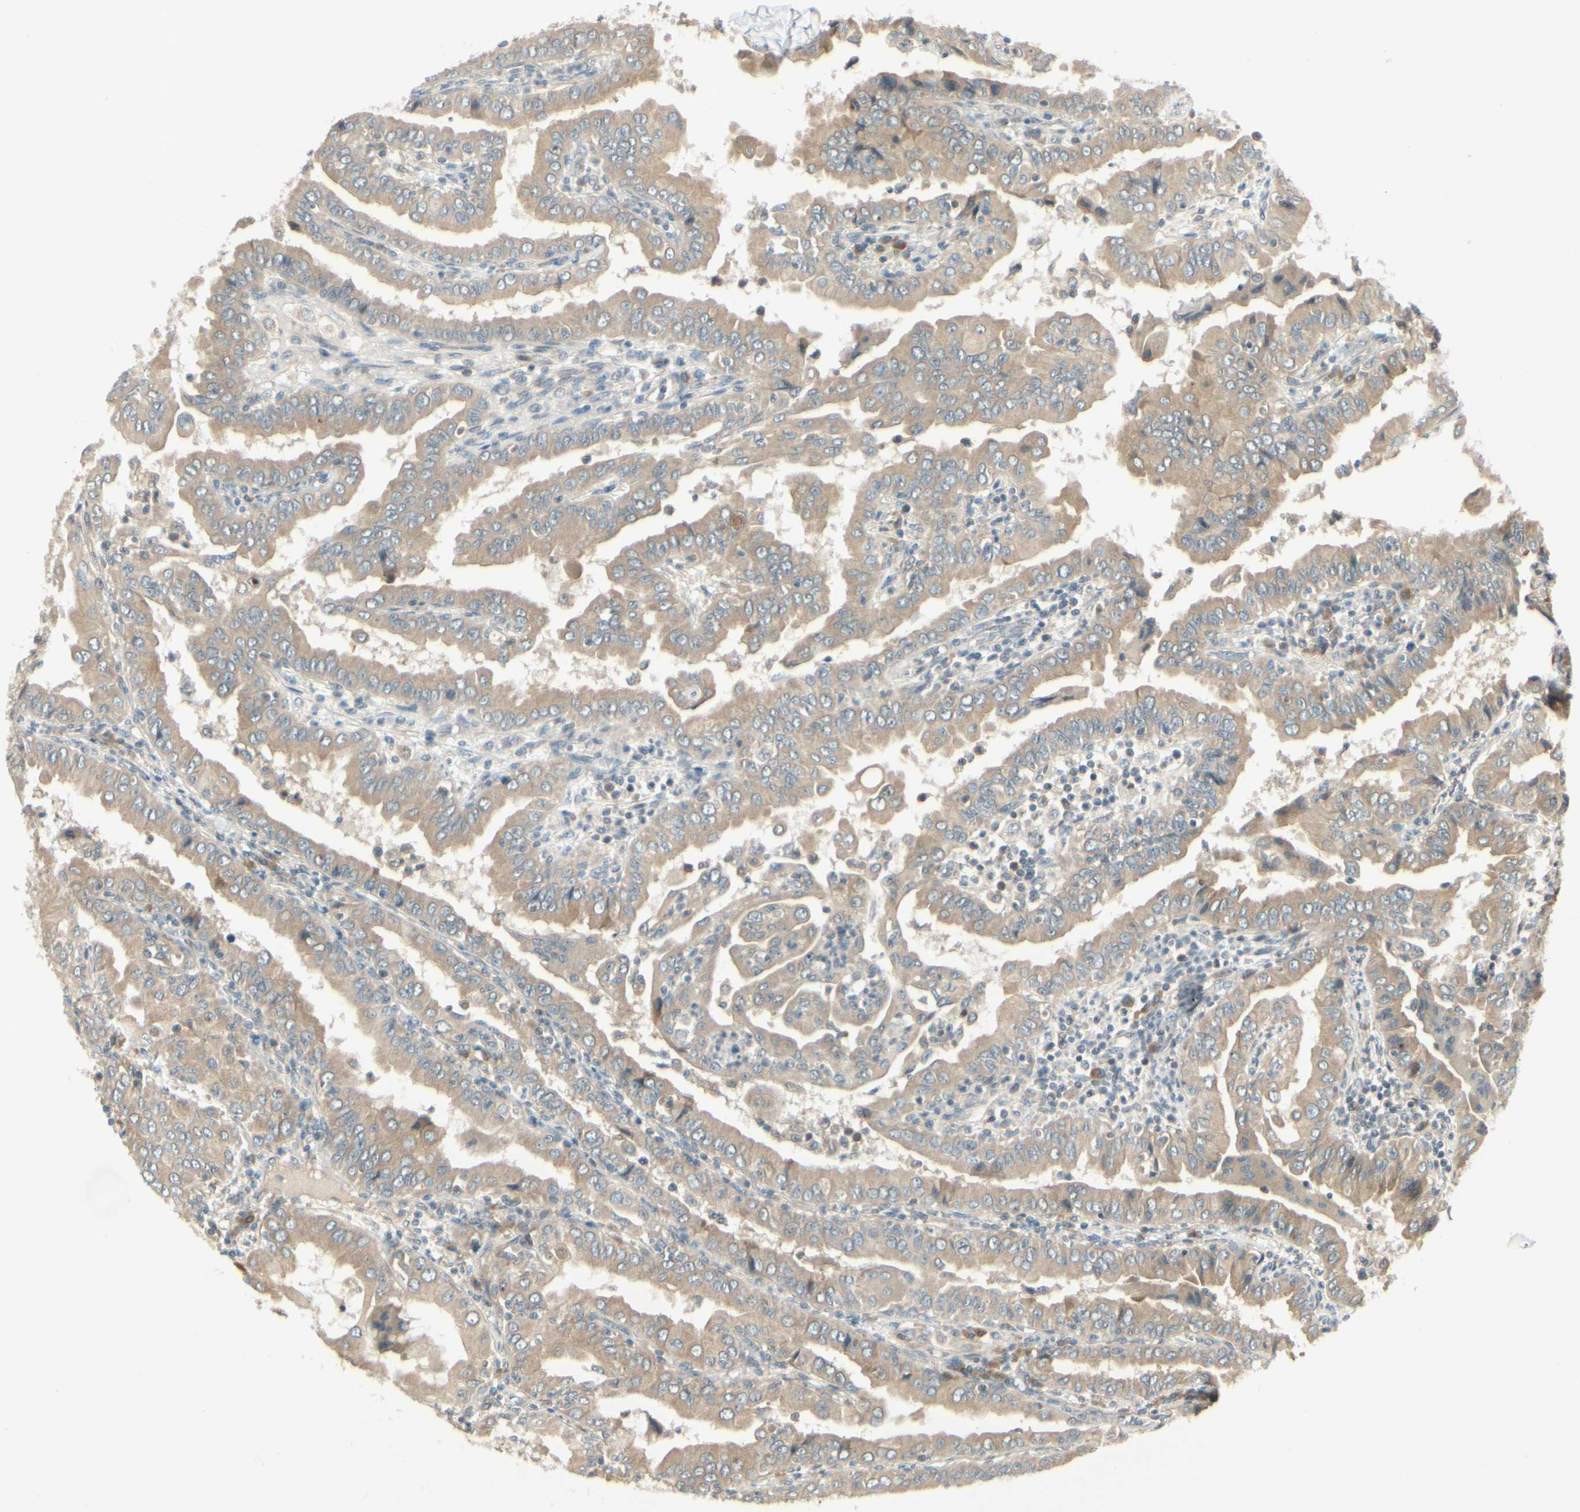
{"staining": {"intensity": "weak", "quantity": ">75%", "location": "cytoplasmic/membranous"}, "tissue": "thyroid cancer", "cell_type": "Tumor cells", "image_type": "cancer", "snomed": [{"axis": "morphology", "description": "Papillary adenocarcinoma, NOS"}, {"axis": "topography", "description": "Thyroid gland"}], "caption": "Immunohistochemical staining of human thyroid cancer exhibits low levels of weak cytoplasmic/membranous expression in about >75% of tumor cells.", "gene": "BNIP1", "patient": {"sex": "male", "age": 33}}